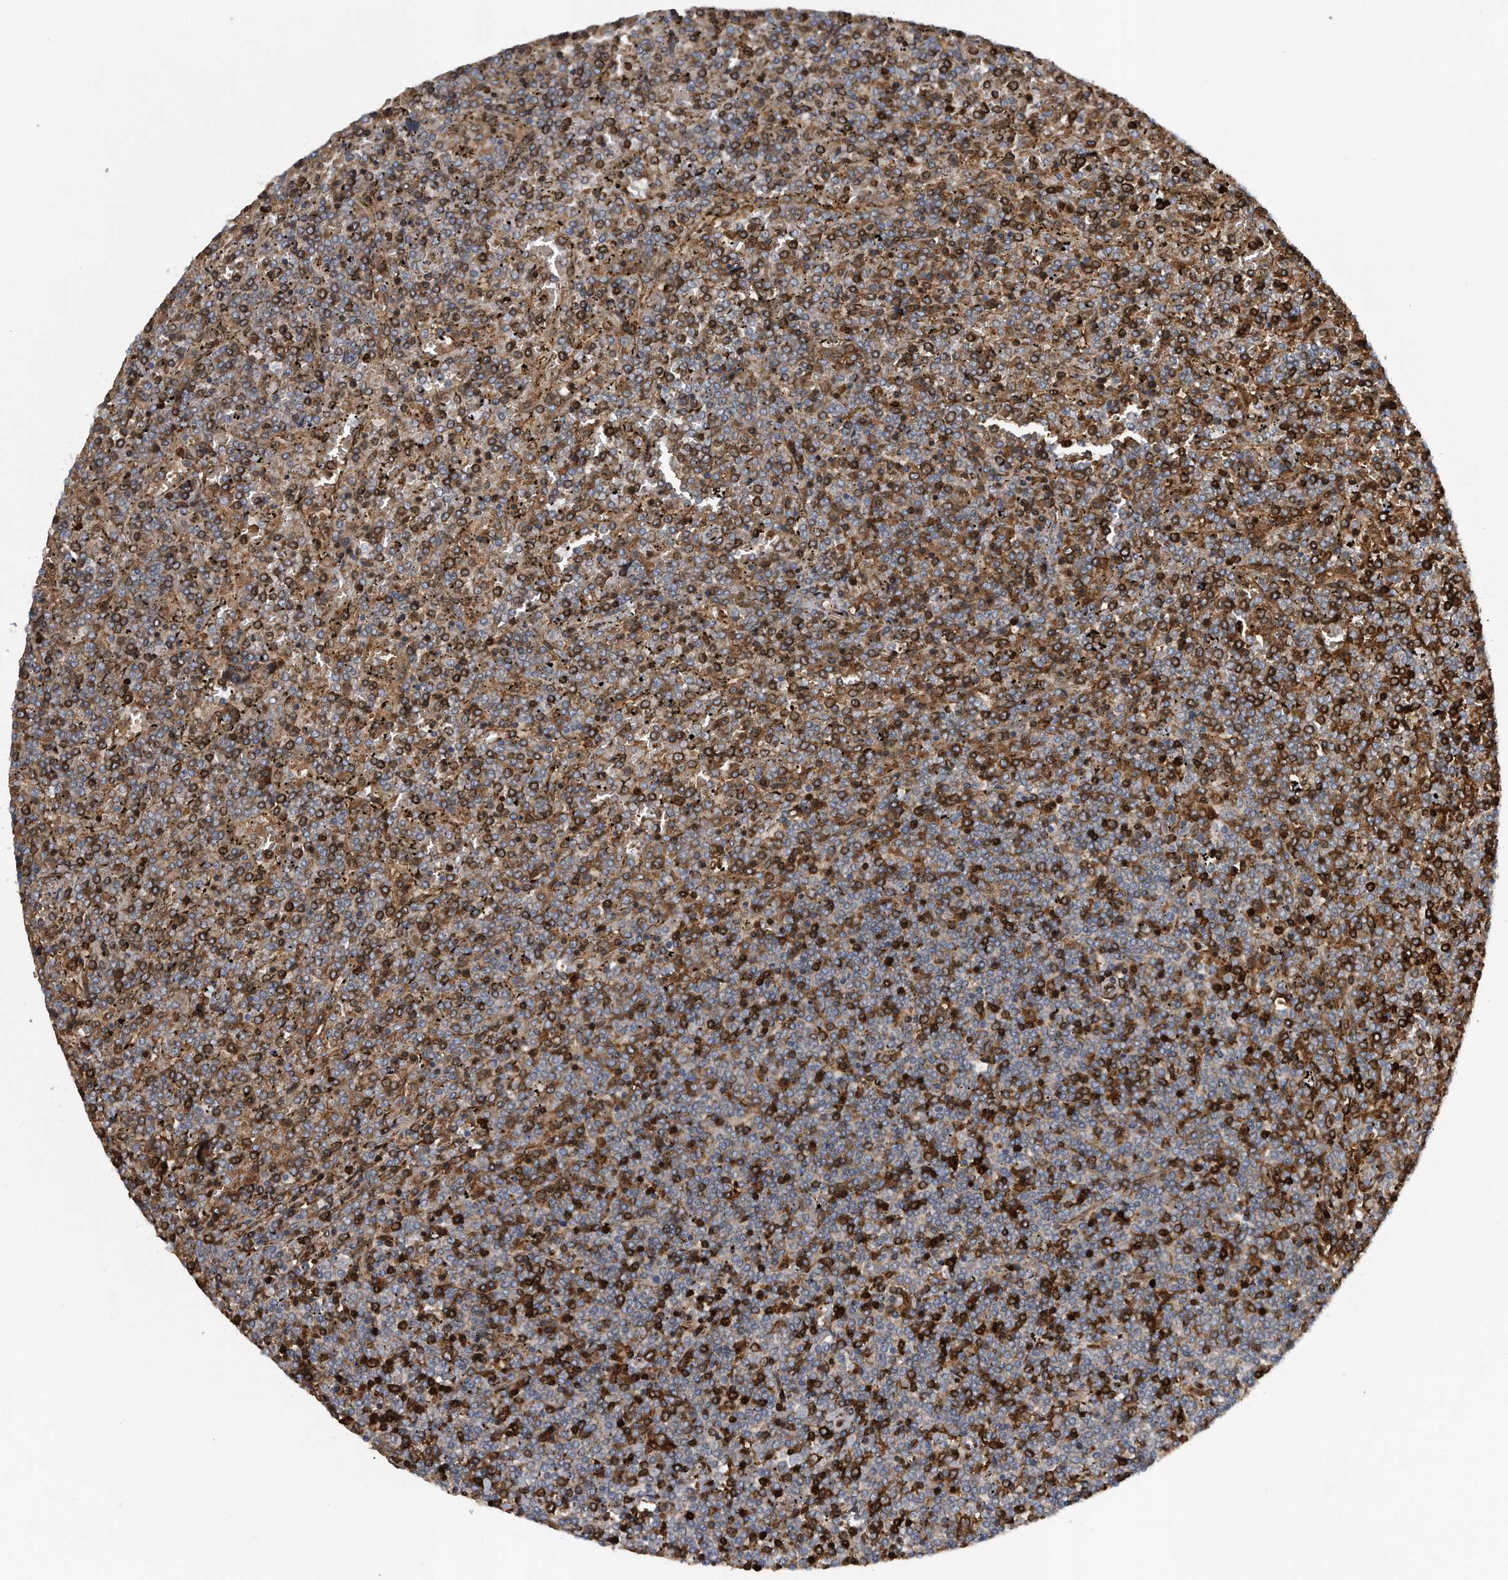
{"staining": {"intensity": "moderate", "quantity": "25%-75%", "location": "cytoplasmic/membranous"}, "tissue": "lymphoma", "cell_type": "Tumor cells", "image_type": "cancer", "snomed": [{"axis": "morphology", "description": "Malignant lymphoma, non-Hodgkin's type, Low grade"}, {"axis": "topography", "description": "Spleen"}], "caption": "Immunohistochemistry histopathology image of malignant lymphoma, non-Hodgkin's type (low-grade) stained for a protein (brown), which displays medium levels of moderate cytoplasmic/membranous staining in approximately 25%-75% of tumor cells.", "gene": "ZNF79", "patient": {"sex": "female", "age": 19}}